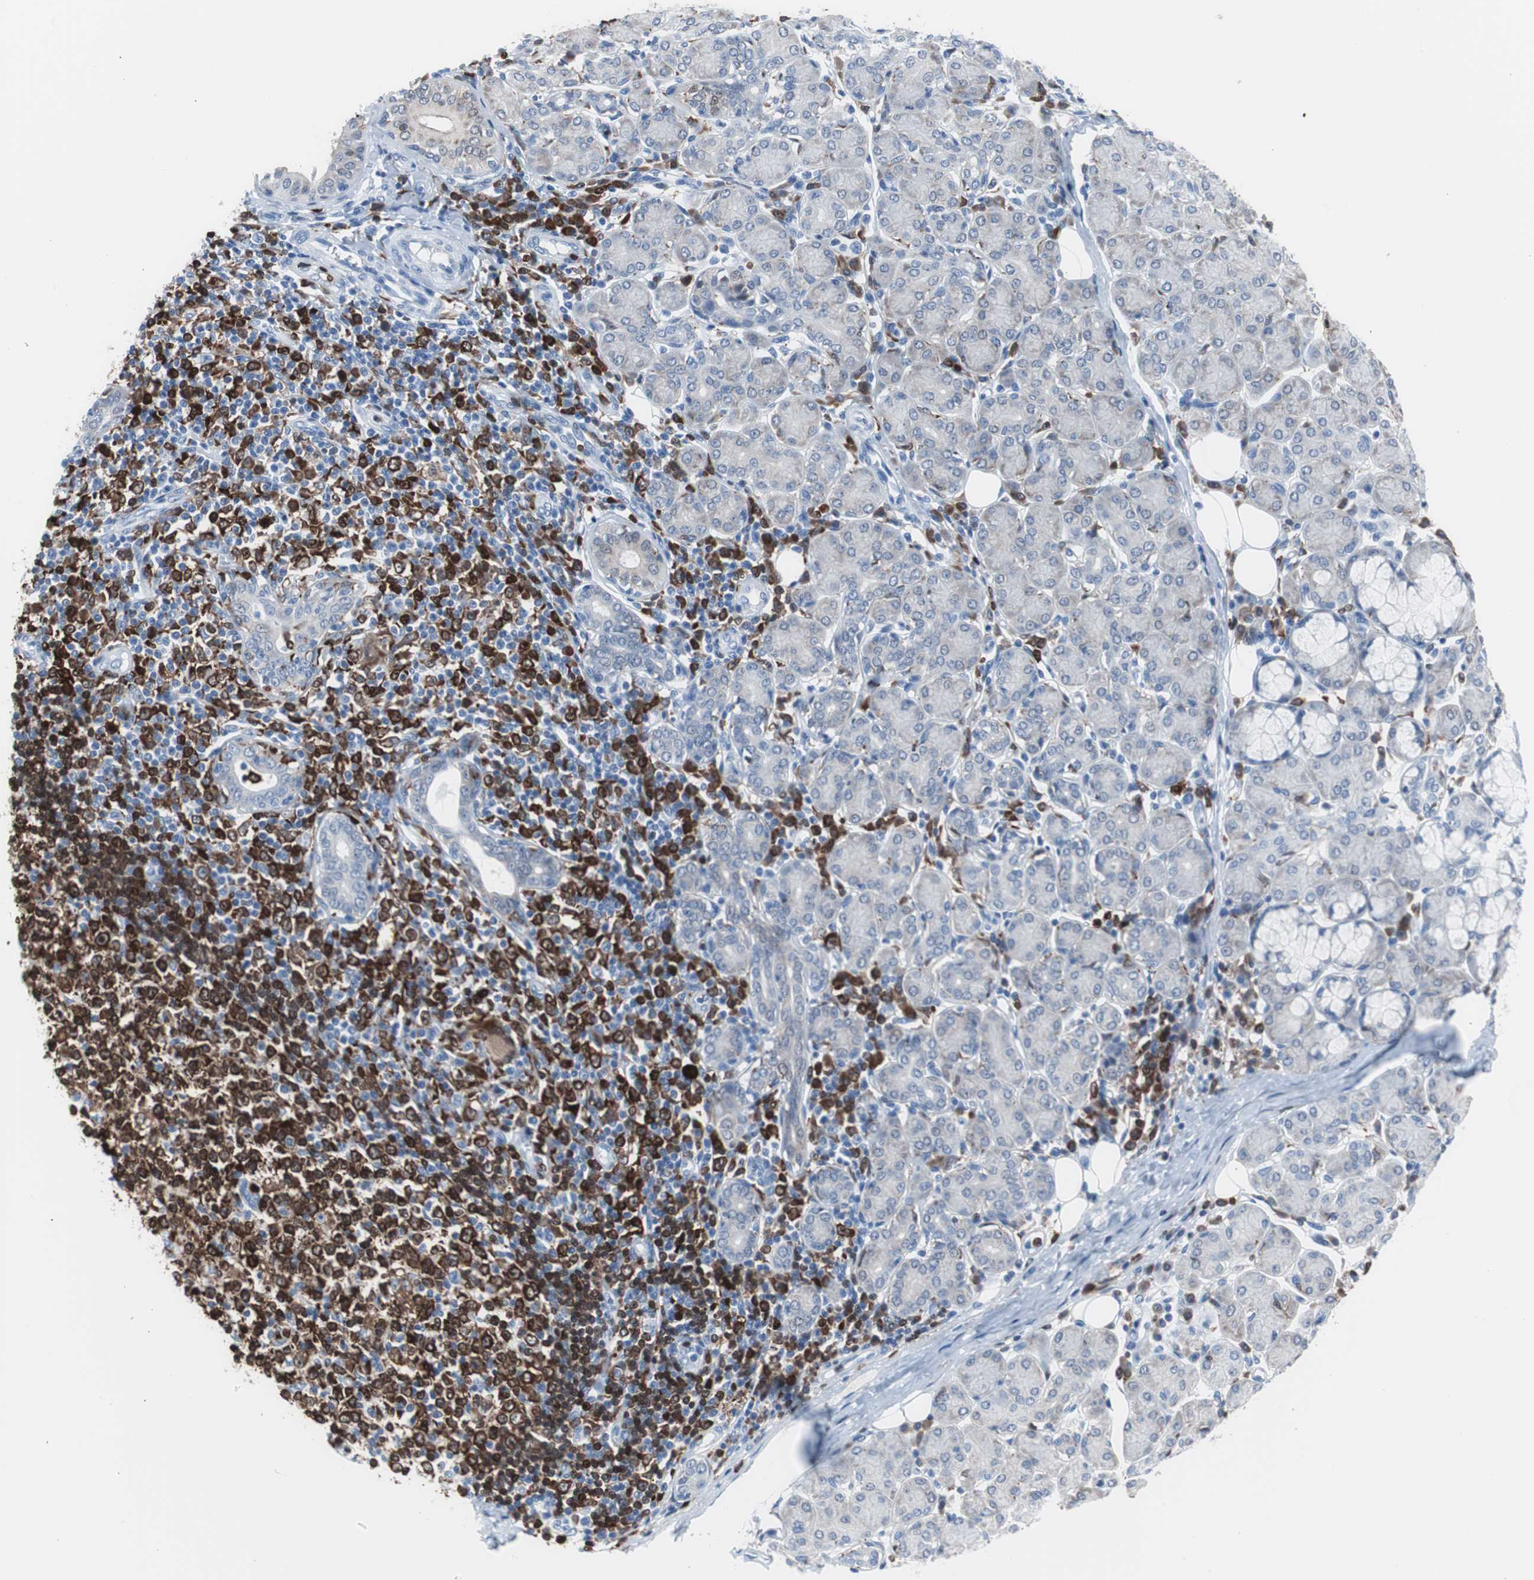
{"staining": {"intensity": "weak", "quantity": "<25%", "location": "cytoplasmic/membranous"}, "tissue": "salivary gland", "cell_type": "Glandular cells", "image_type": "normal", "snomed": [{"axis": "morphology", "description": "Normal tissue, NOS"}, {"axis": "morphology", "description": "Inflammation, NOS"}, {"axis": "topography", "description": "Lymph node"}, {"axis": "topography", "description": "Salivary gland"}], "caption": "IHC micrograph of benign salivary gland stained for a protein (brown), which displays no staining in glandular cells. (DAB (3,3'-diaminobenzidine) IHC, high magnification).", "gene": "SYK", "patient": {"sex": "male", "age": 3}}